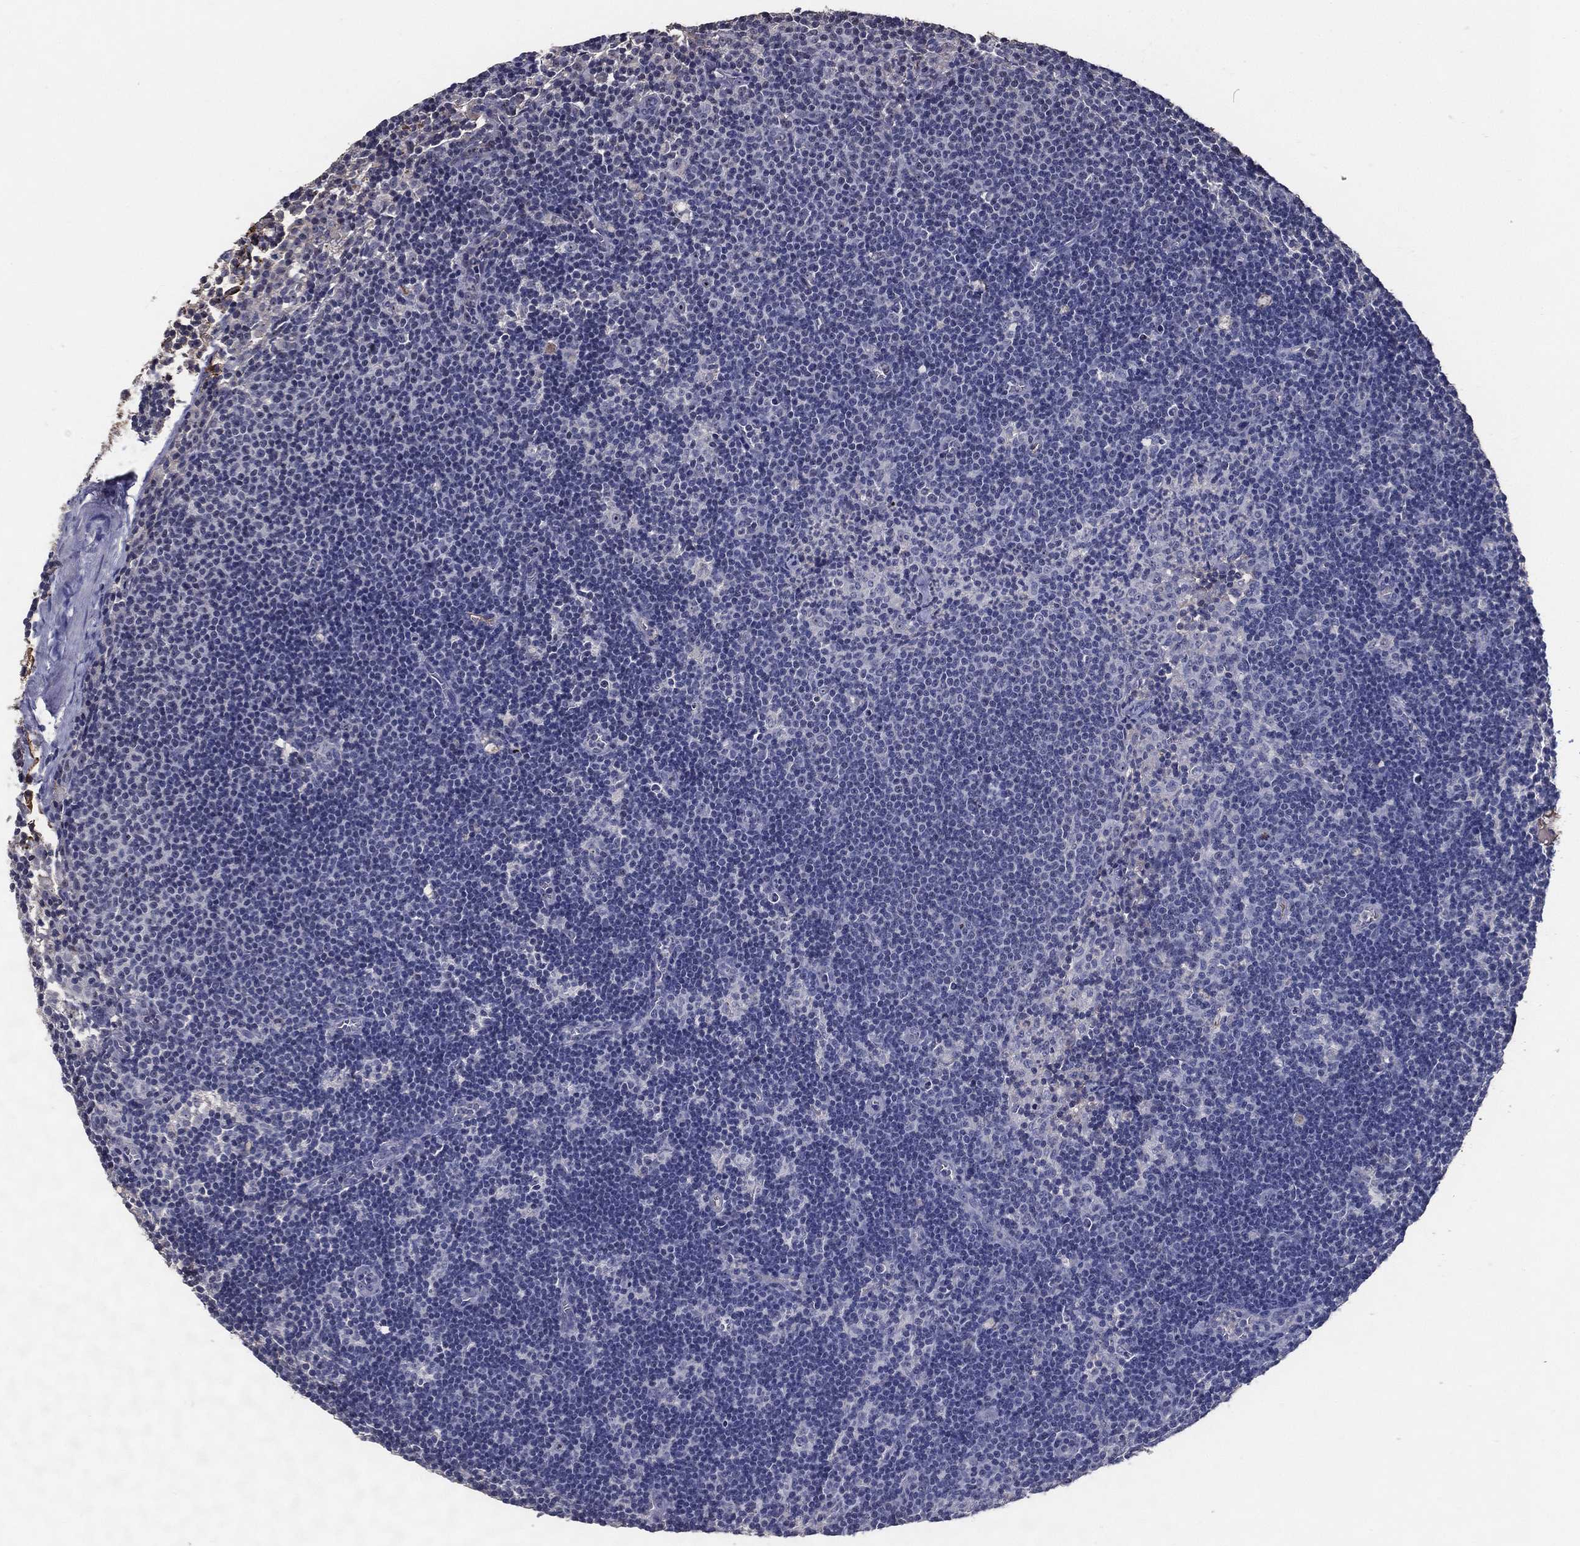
{"staining": {"intensity": "negative", "quantity": "none", "location": "none"}, "tissue": "lymph node", "cell_type": "Germinal center cells", "image_type": "normal", "snomed": [{"axis": "morphology", "description": "Normal tissue, NOS"}, {"axis": "topography", "description": "Lymph node"}], "caption": "The image displays no significant staining in germinal center cells of lymph node.", "gene": "EFNA1", "patient": {"sex": "female", "age": 34}}